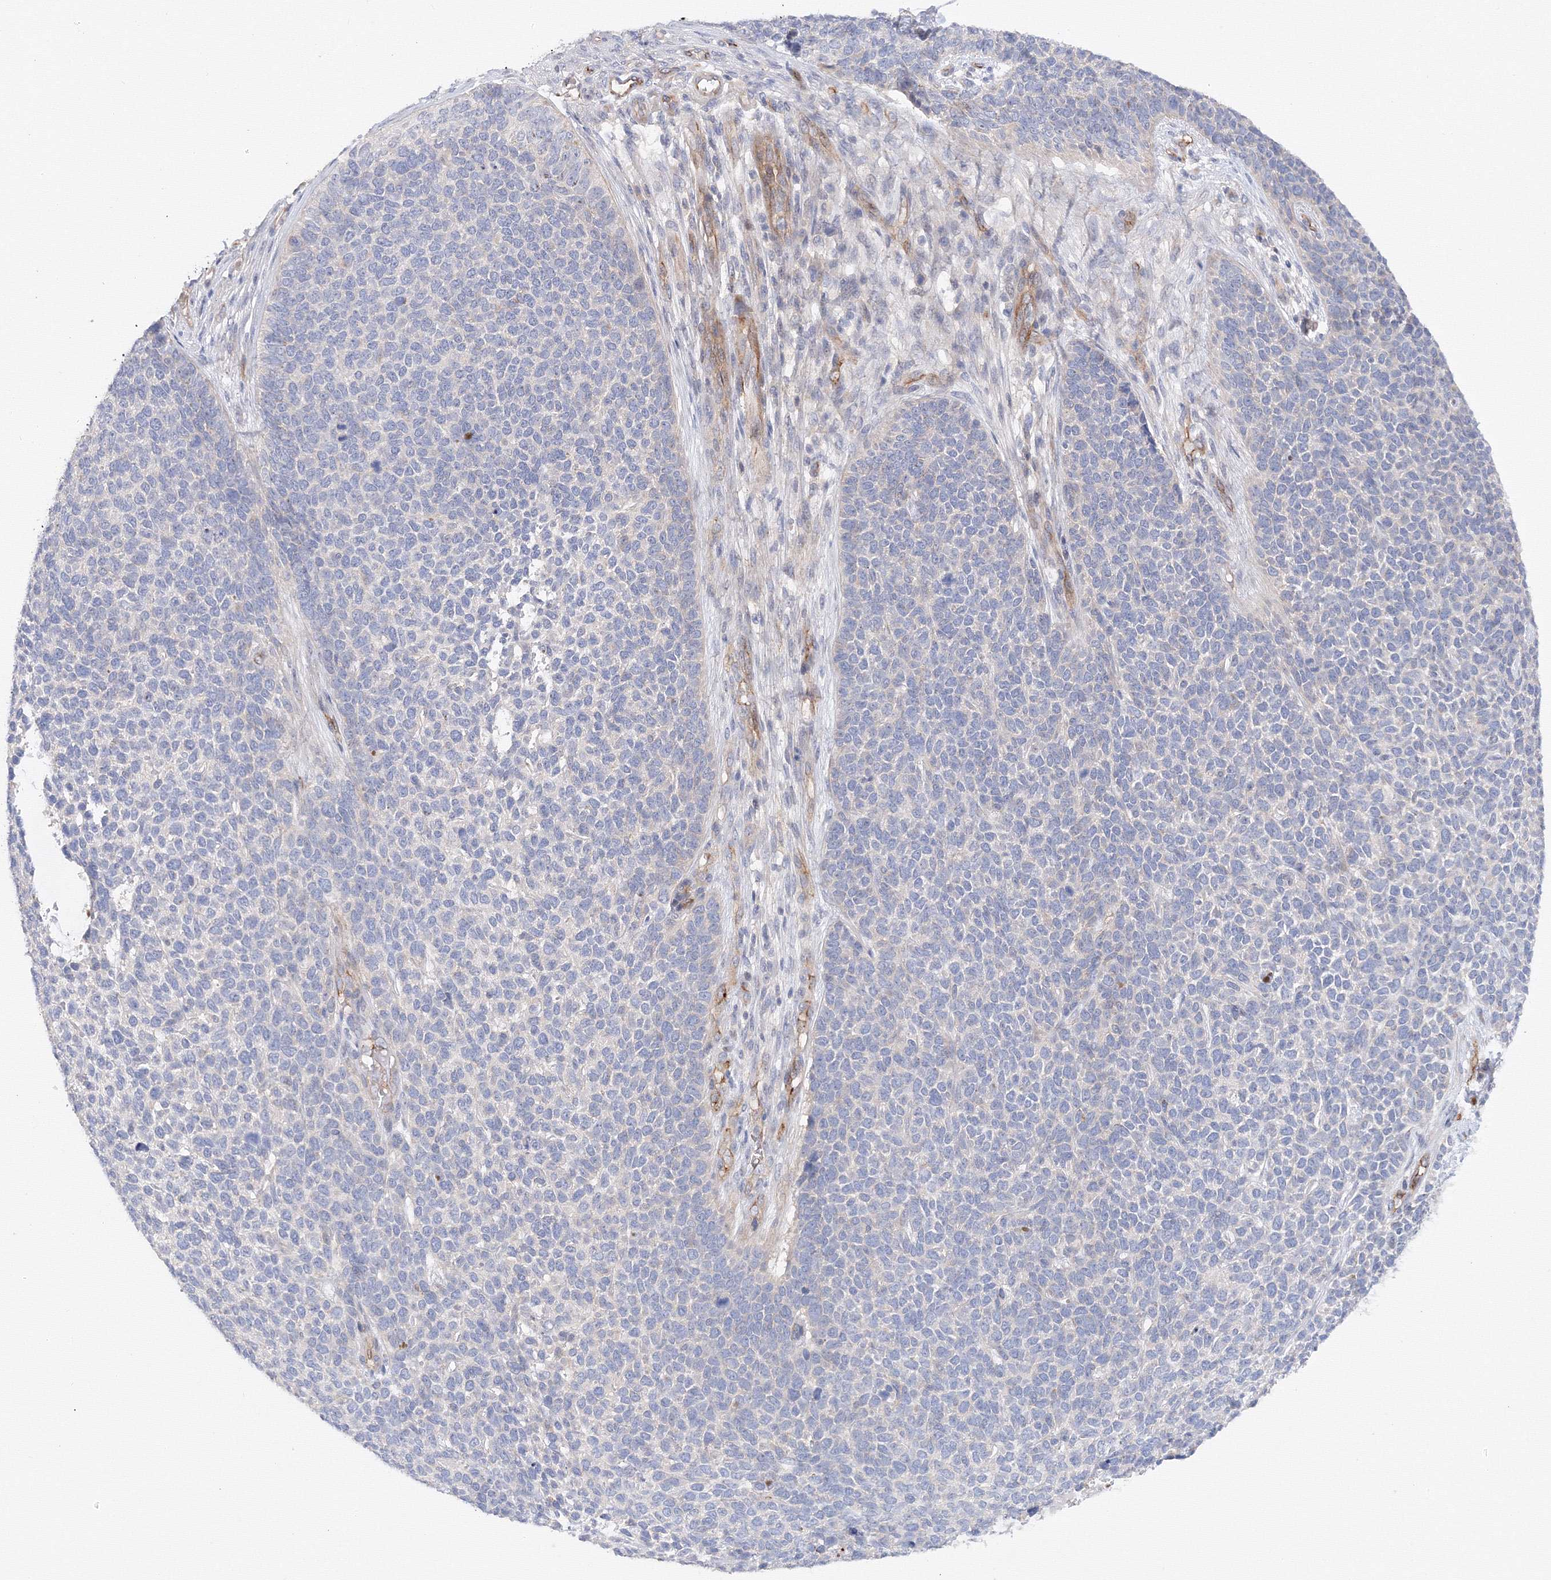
{"staining": {"intensity": "negative", "quantity": "none", "location": "none"}, "tissue": "skin cancer", "cell_type": "Tumor cells", "image_type": "cancer", "snomed": [{"axis": "morphology", "description": "Basal cell carcinoma"}, {"axis": "topography", "description": "Skin"}], "caption": "This is an IHC micrograph of basal cell carcinoma (skin). There is no expression in tumor cells.", "gene": "DIS3L2", "patient": {"sex": "female", "age": 84}}